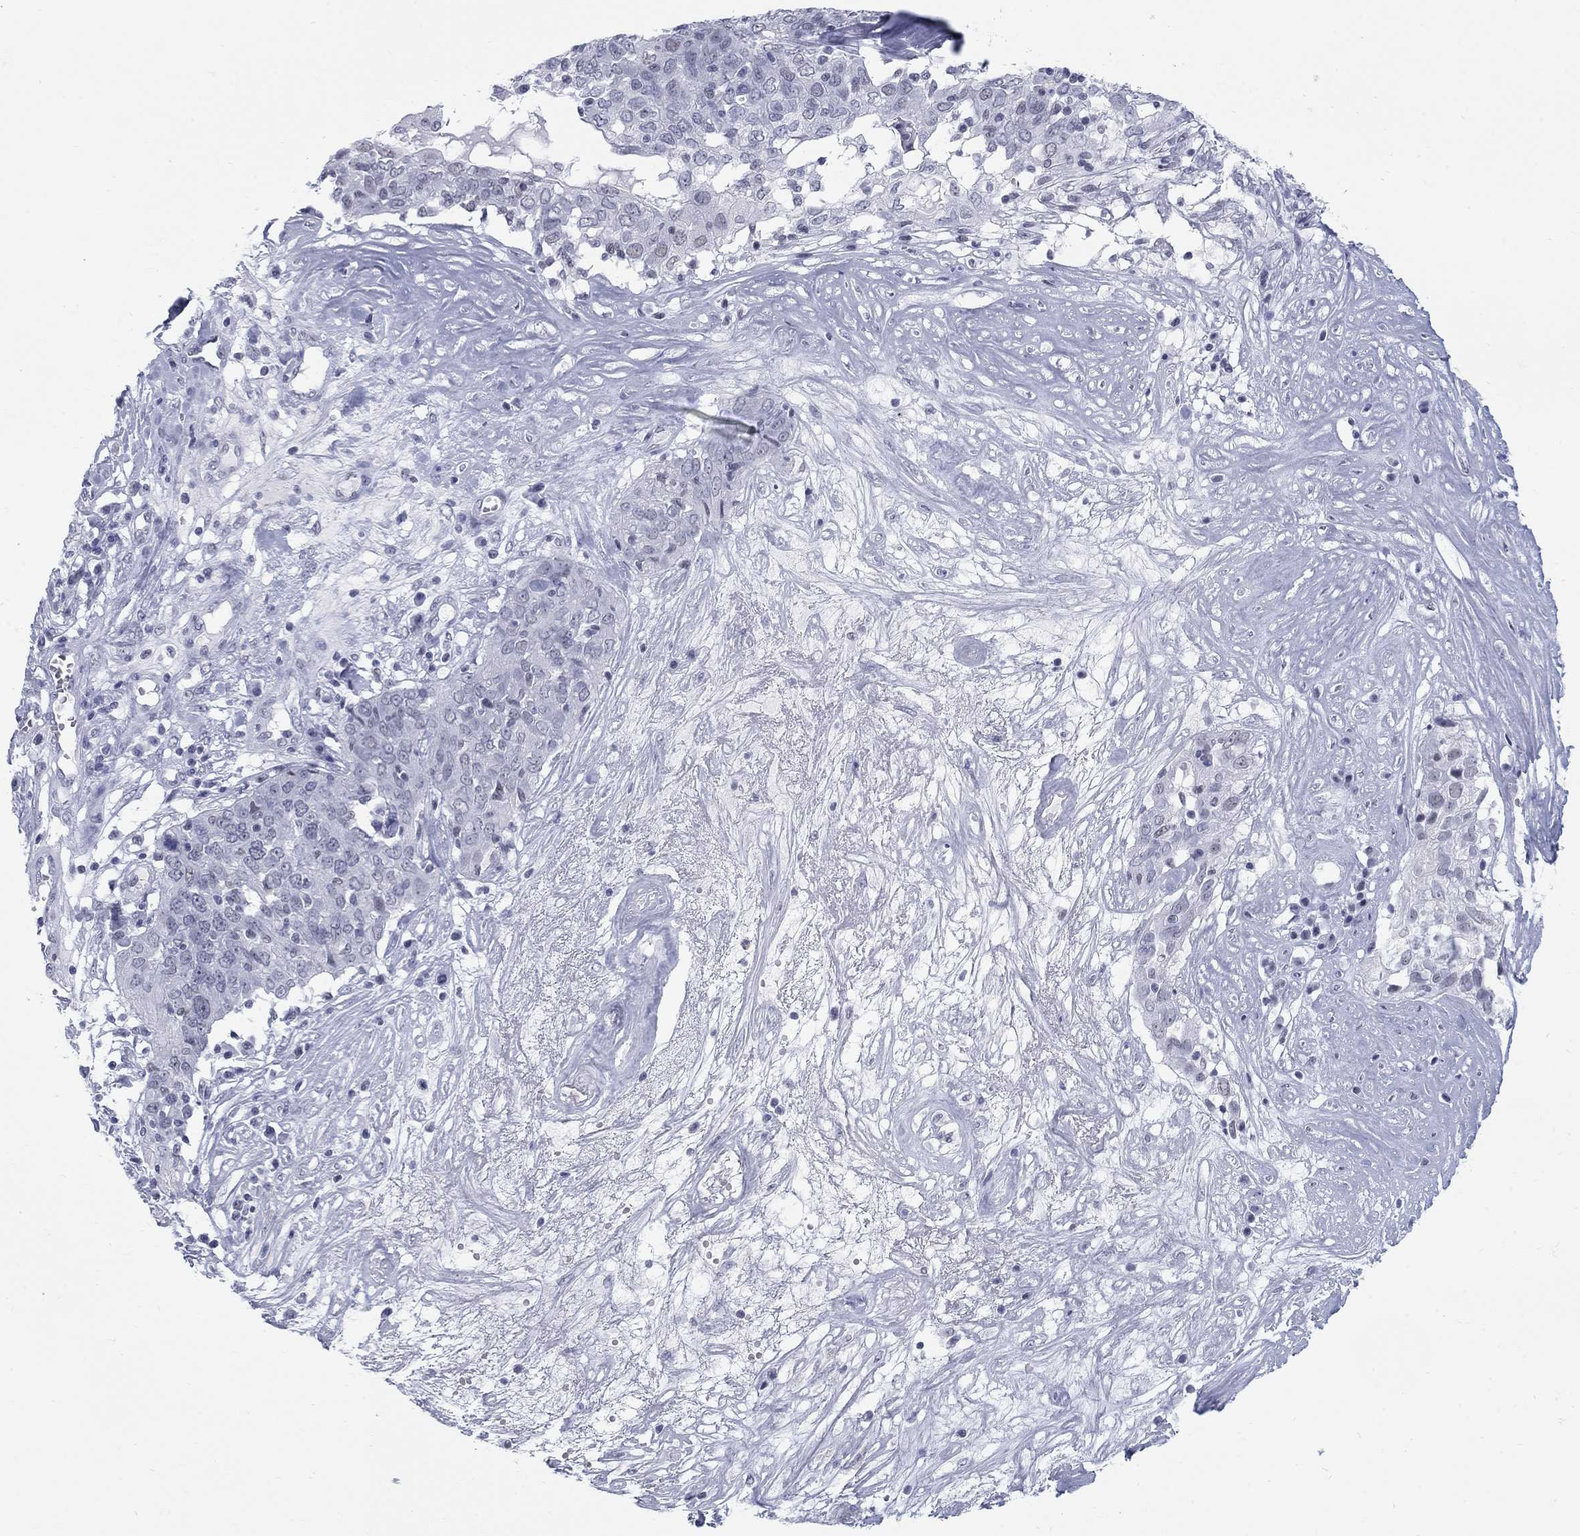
{"staining": {"intensity": "negative", "quantity": "none", "location": "none"}, "tissue": "ovarian cancer", "cell_type": "Tumor cells", "image_type": "cancer", "snomed": [{"axis": "morphology", "description": "Carcinoma, endometroid"}, {"axis": "topography", "description": "Ovary"}], "caption": "Tumor cells are negative for protein expression in human ovarian cancer (endometroid carcinoma). The staining was performed using DAB (3,3'-diaminobenzidine) to visualize the protein expression in brown, while the nuclei were stained in blue with hematoxylin (Magnification: 20x).", "gene": "DMTN", "patient": {"sex": "female", "age": 50}}